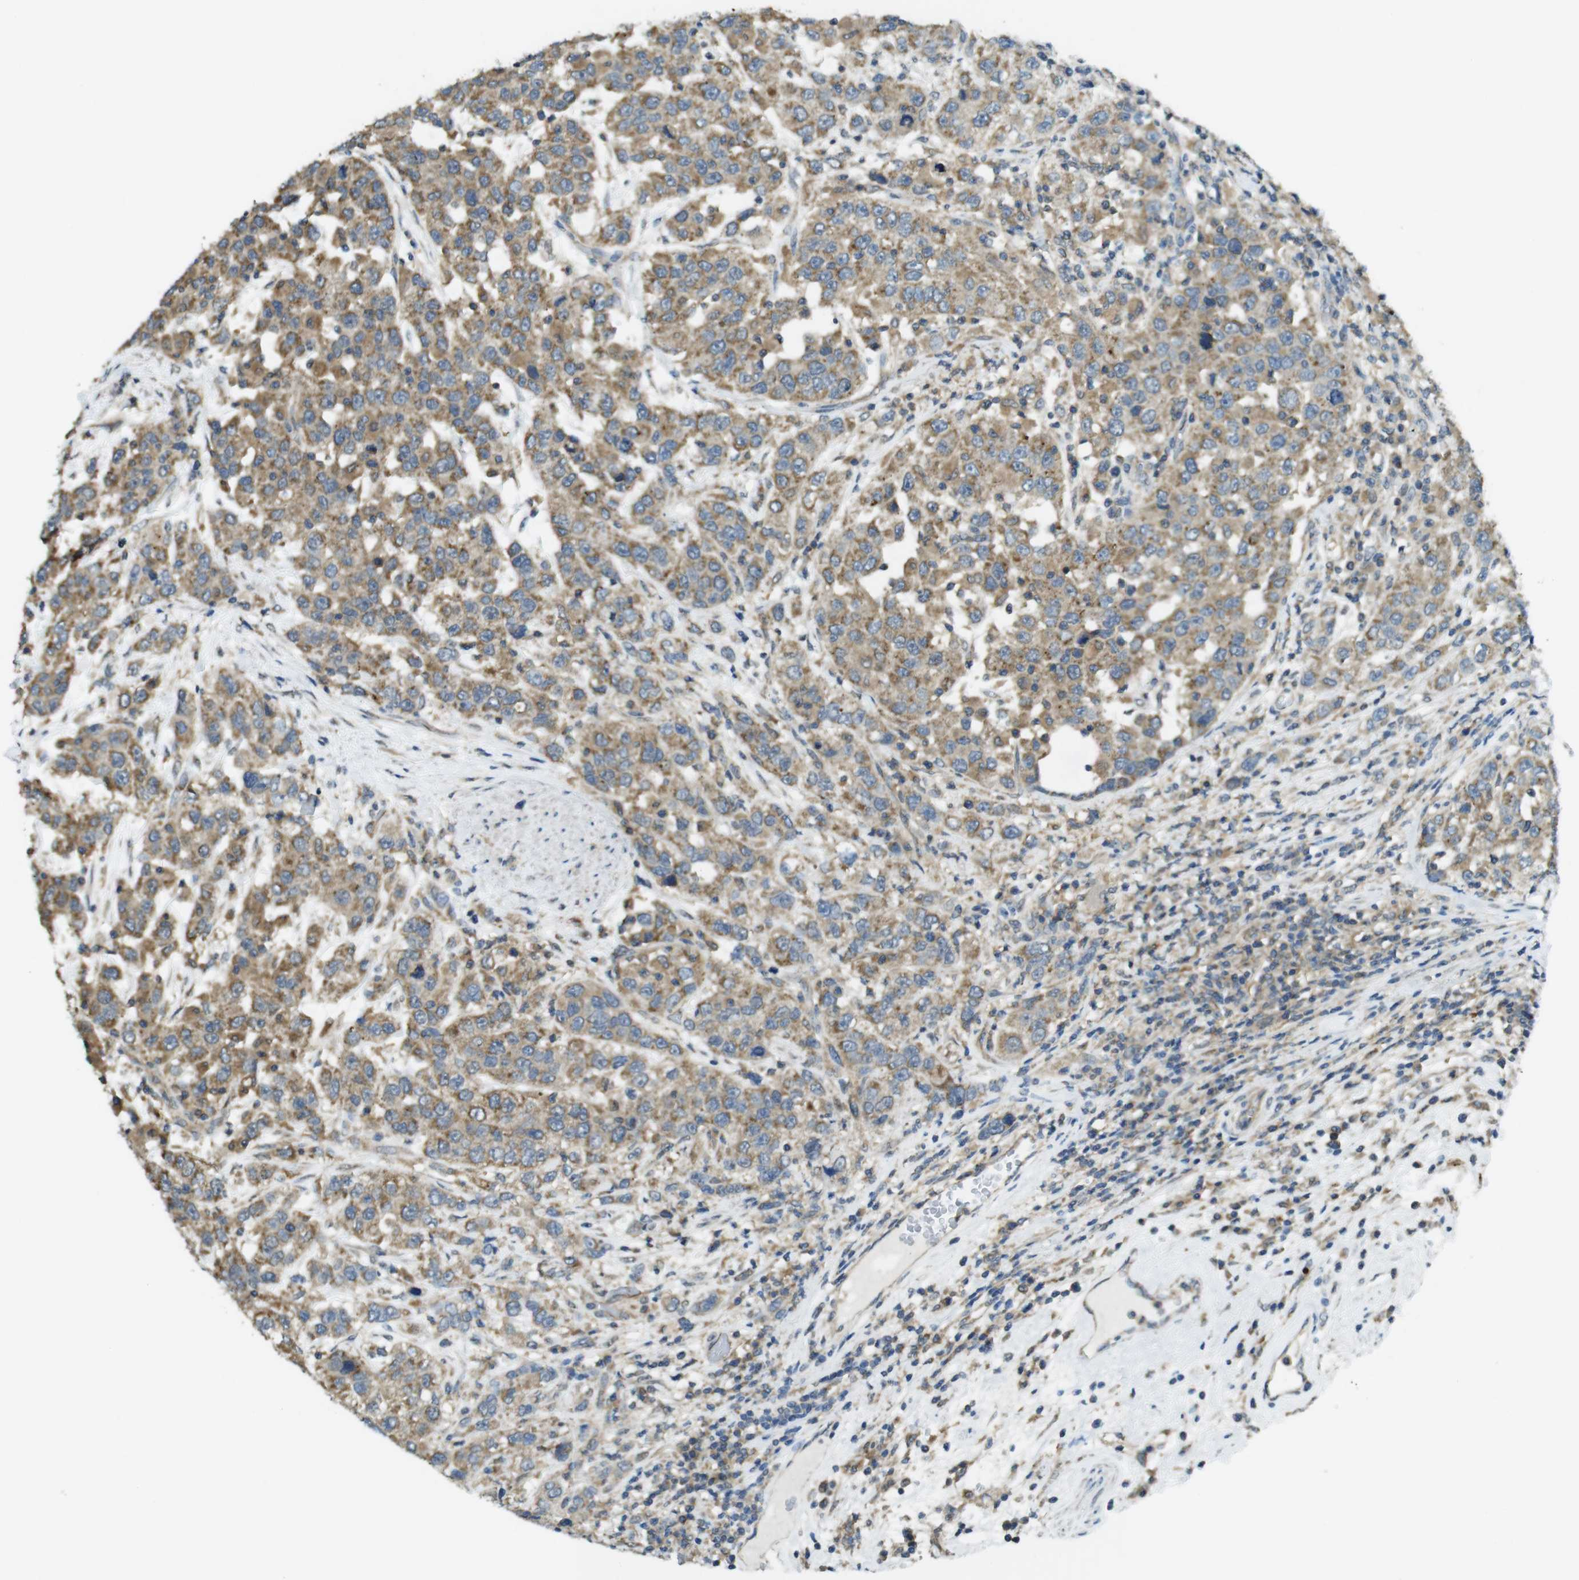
{"staining": {"intensity": "moderate", "quantity": ">75%", "location": "cytoplasmic/membranous"}, "tissue": "urothelial cancer", "cell_type": "Tumor cells", "image_type": "cancer", "snomed": [{"axis": "morphology", "description": "Urothelial carcinoma, High grade"}, {"axis": "topography", "description": "Urinary bladder"}], "caption": "Human urothelial cancer stained with a protein marker demonstrates moderate staining in tumor cells.", "gene": "BRI3BP", "patient": {"sex": "female", "age": 80}}